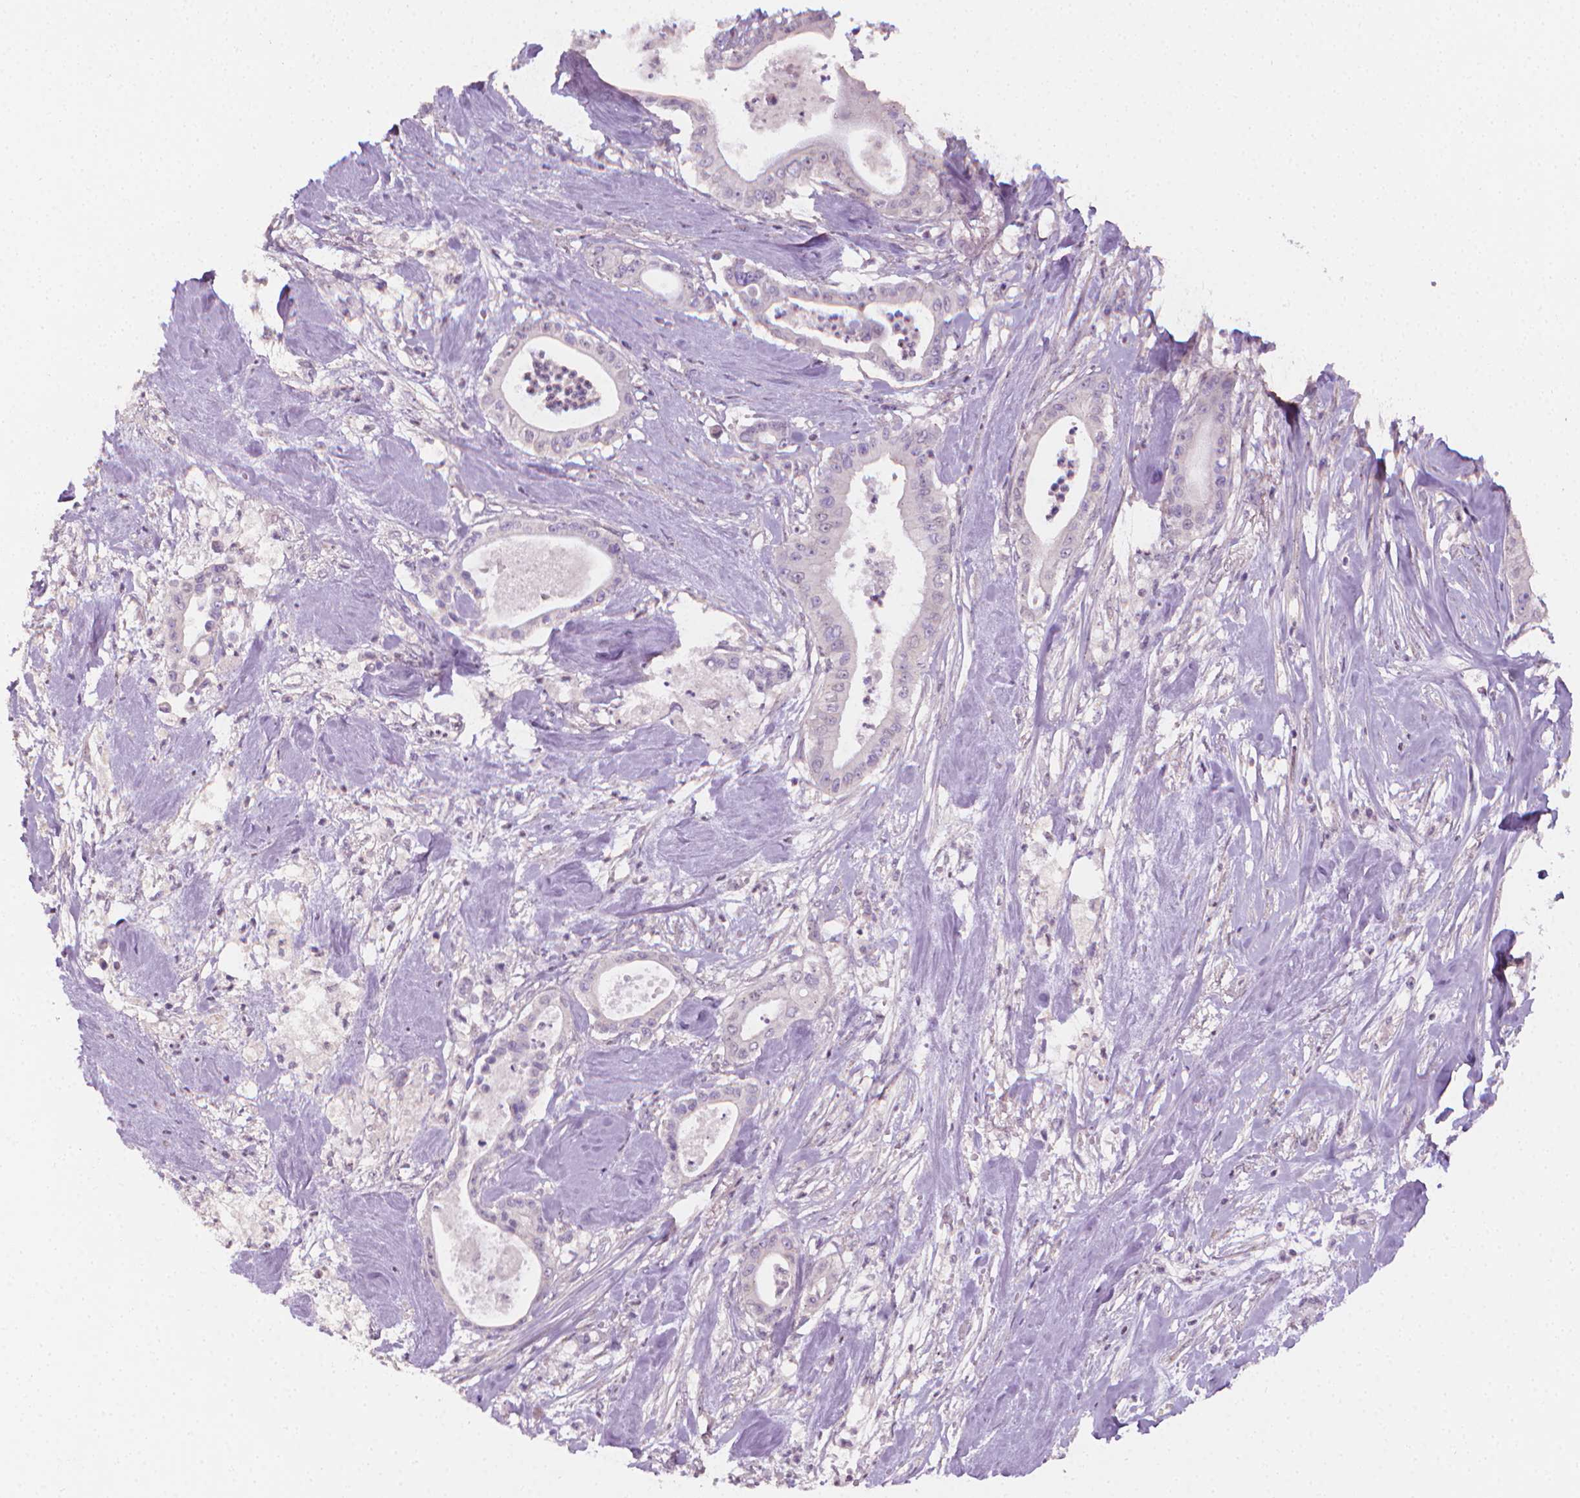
{"staining": {"intensity": "negative", "quantity": "none", "location": "none"}, "tissue": "pancreatic cancer", "cell_type": "Tumor cells", "image_type": "cancer", "snomed": [{"axis": "morphology", "description": "Adenocarcinoma, NOS"}, {"axis": "topography", "description": "Pancreas"}], "caption": "Adenocarcinoma (pancreatic) was stained to show a protein in brown. There is no significant positivity in tumor cells.", "gene": "NCAN", "patient": {"sex": "male", "age": 71}}